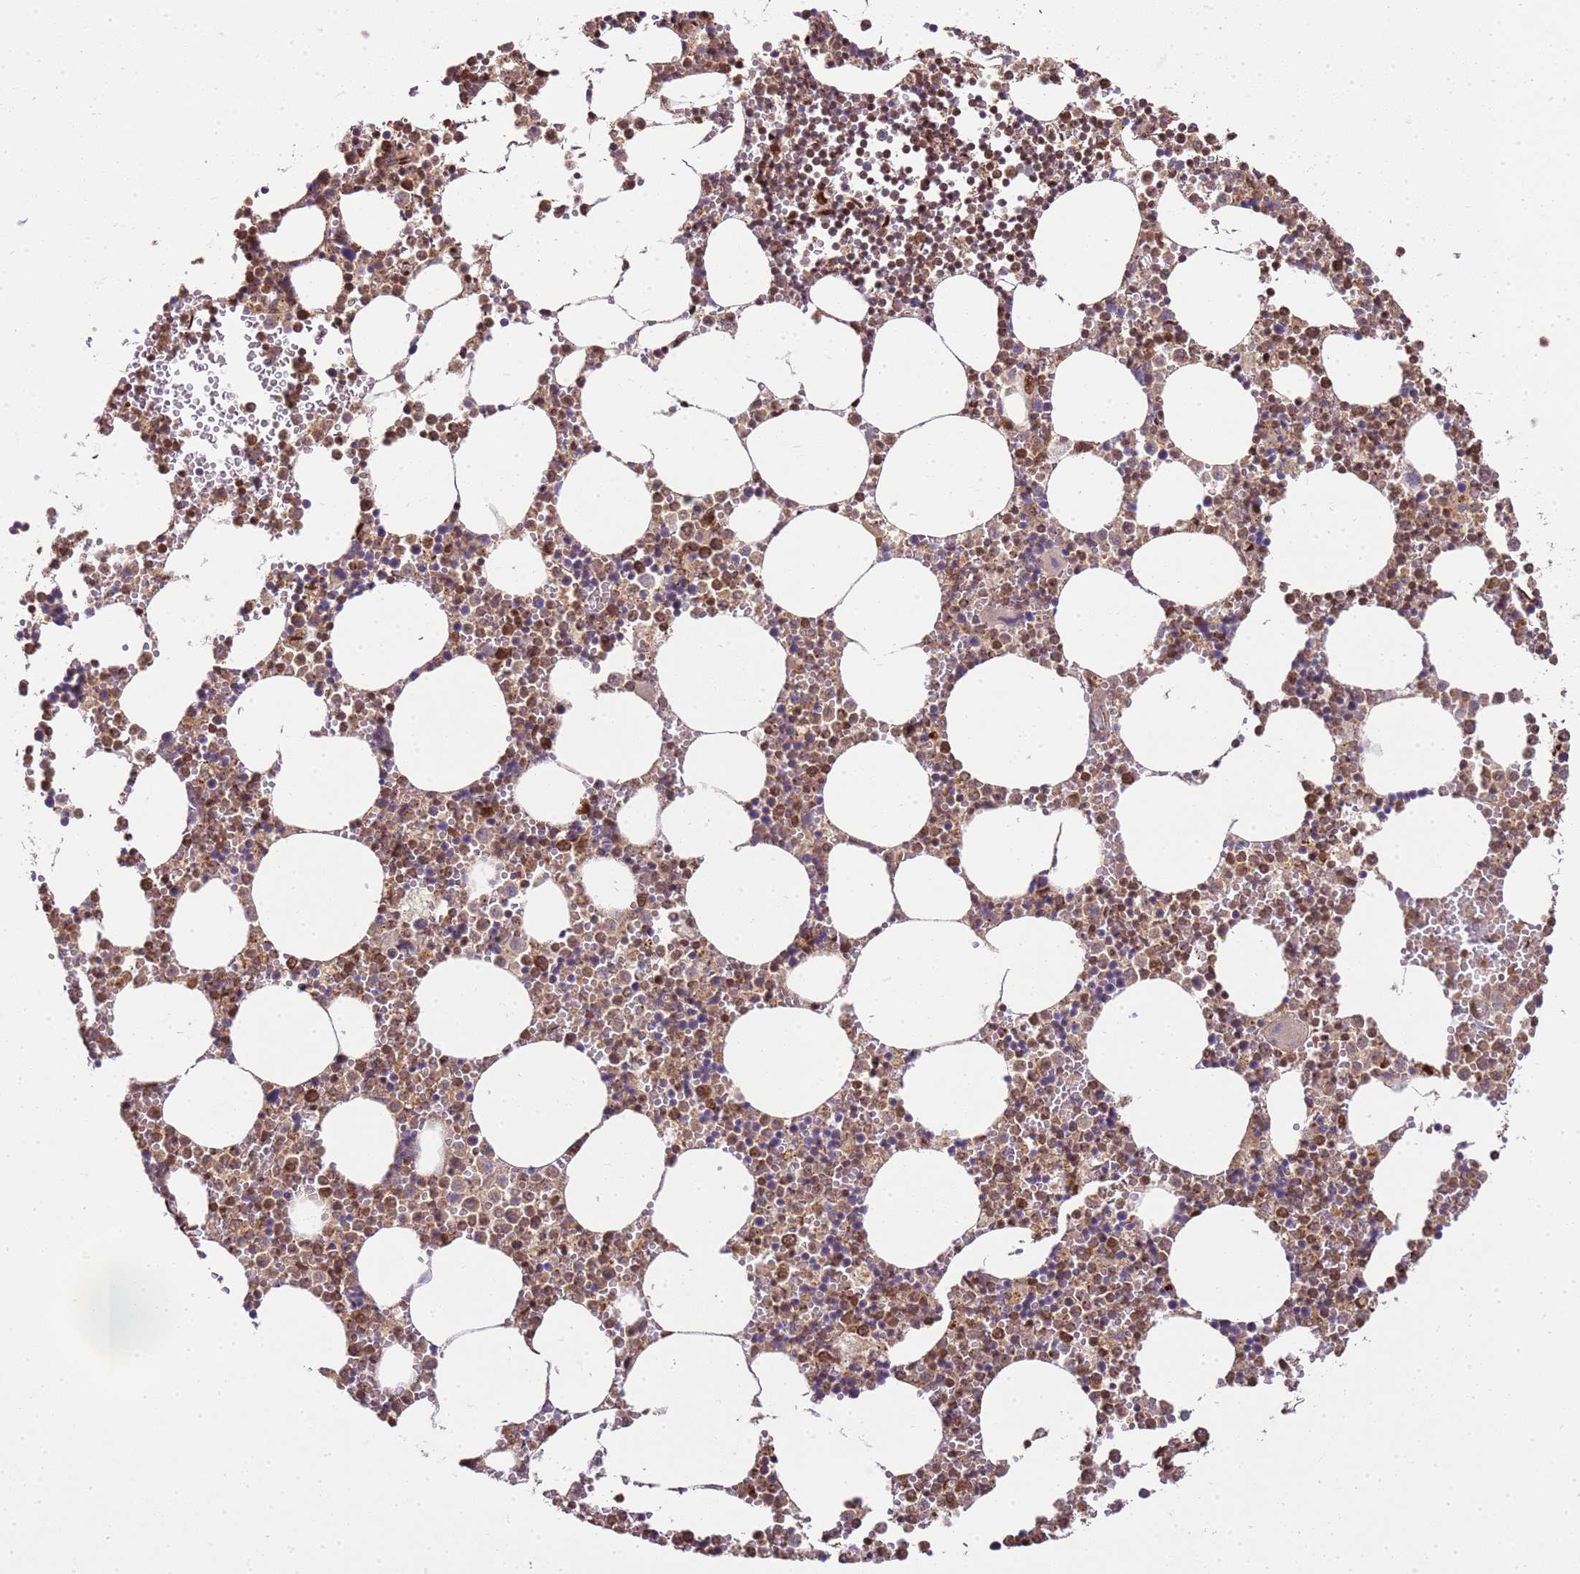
{"staining": {"intensity": "strong", "quantity": "25%-75%", "location": "nuclear"}, "tissue": "bone marrow", "cell_type": "Hematopoietic cells", "image_type": "normal", "snomed": [{"axis": "morphology", "description": "Normal tissue, NOS"}, {"axis": "topography", "description": "Bone marrow"}], "caption": "IHC (DAB (3,3'-diaminobenzidine)) staining of normal bone marrow shows strong nuclear protein expression in approximately 25%-75% of hematopoietic cells. Using DAB (brown) and hematoxylin (blue) stains, captured at high magnification using brightfield microscopy.", "gene": "PEX14", "patient": {"sex": "female", "age": 64}}